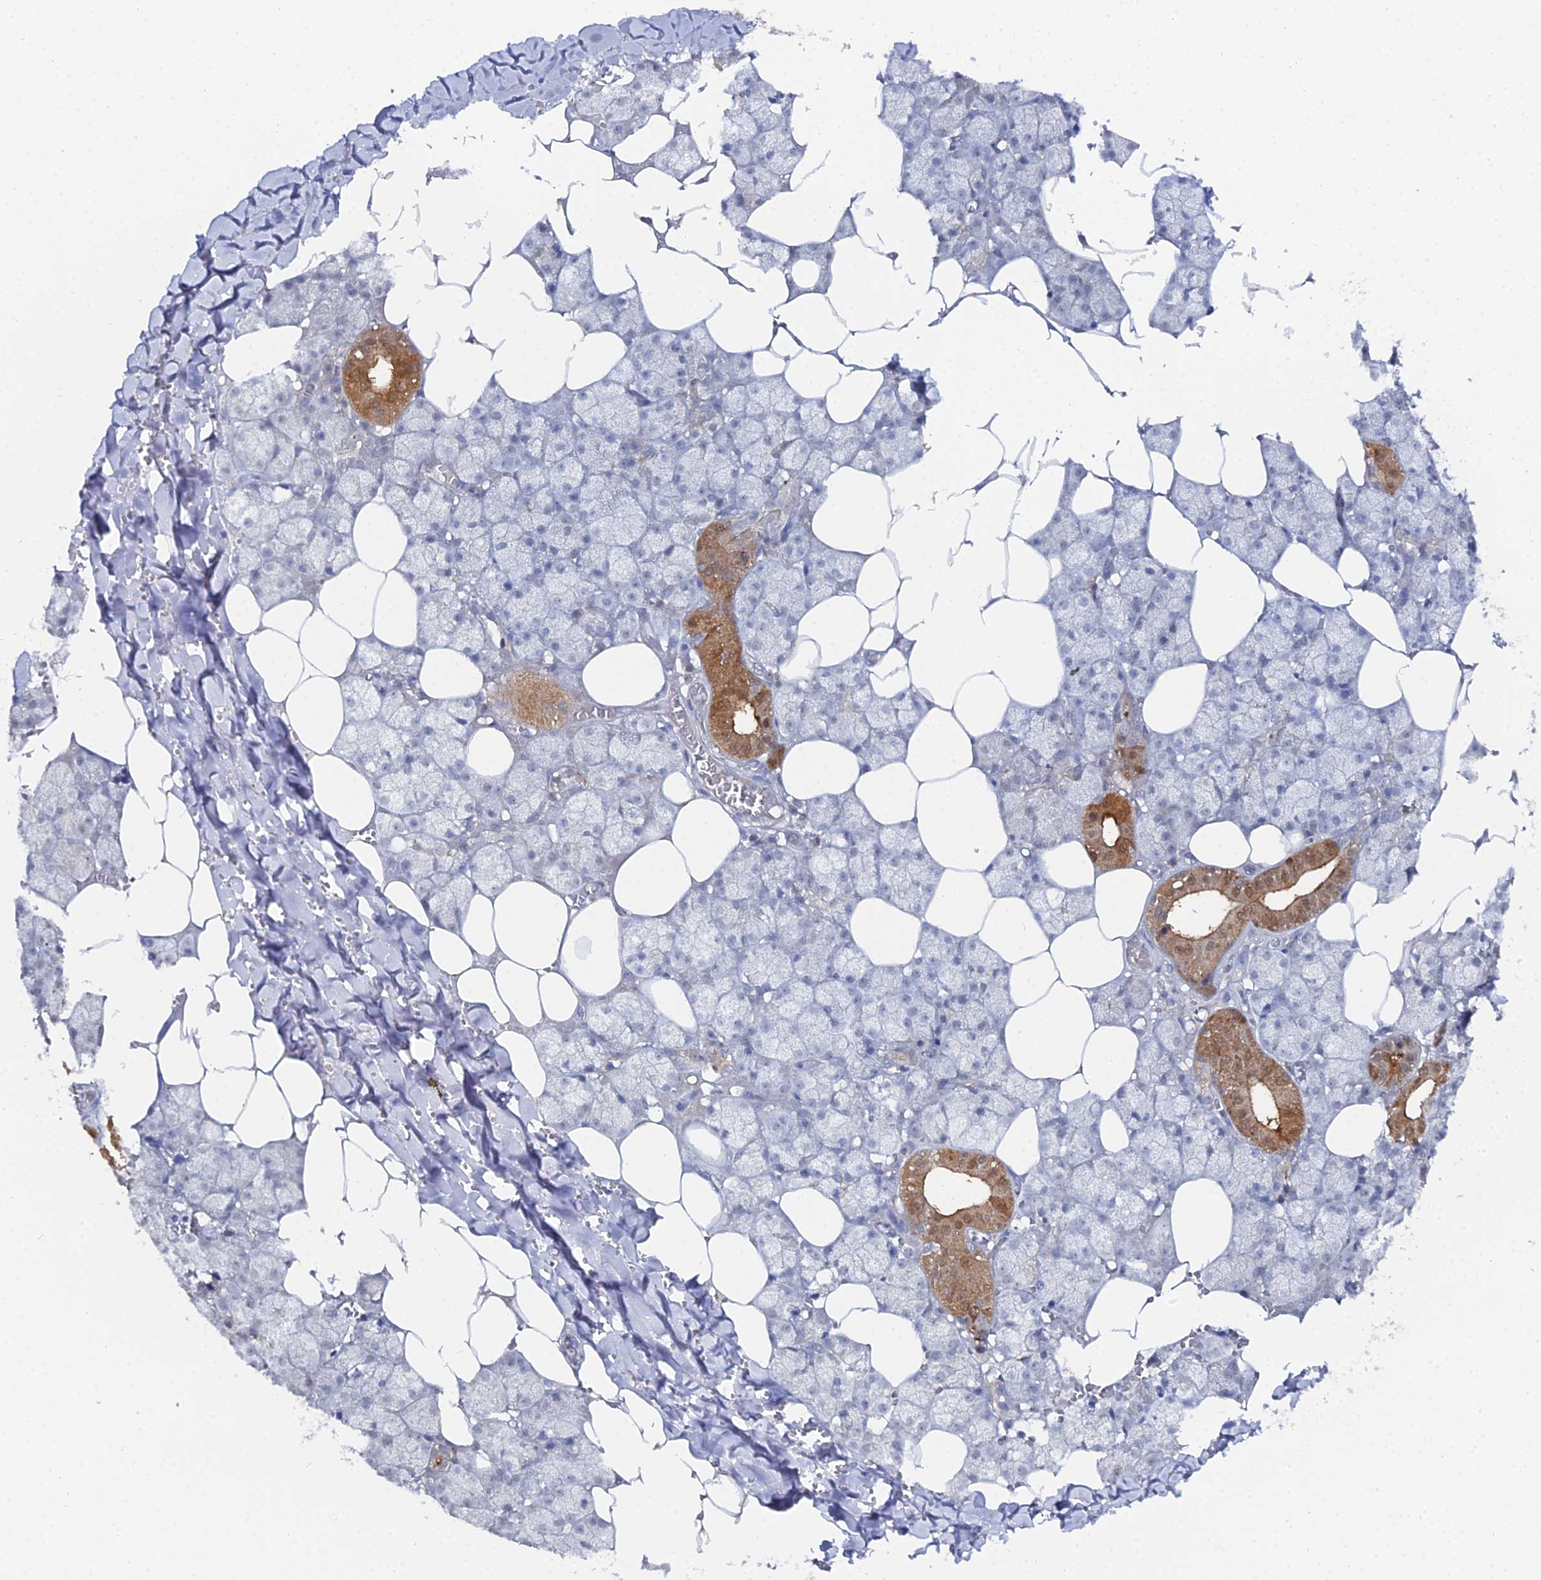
{"staining": {"intensity": "moderate", "quantity": "<25%", "location": "cytoplasmic/membranous,nuclear"}, "tissue": "salivary gland", "cell_type": "Glandular cells", "image_type": "normal", "snomed": [{"axis": "morphology", "description": "Normal tissue, NOS"}, {"axis": "topography", "description": "Salivary gland"}], "caption": "This is an image of immunohistochemistry staining of normal salivary gland, which shows moderate positivity in the cytoplasmic/membranous,nuclear of glandular cells.", "gene": "THAP4", "patient": {"sex": "male", "age": 62}}